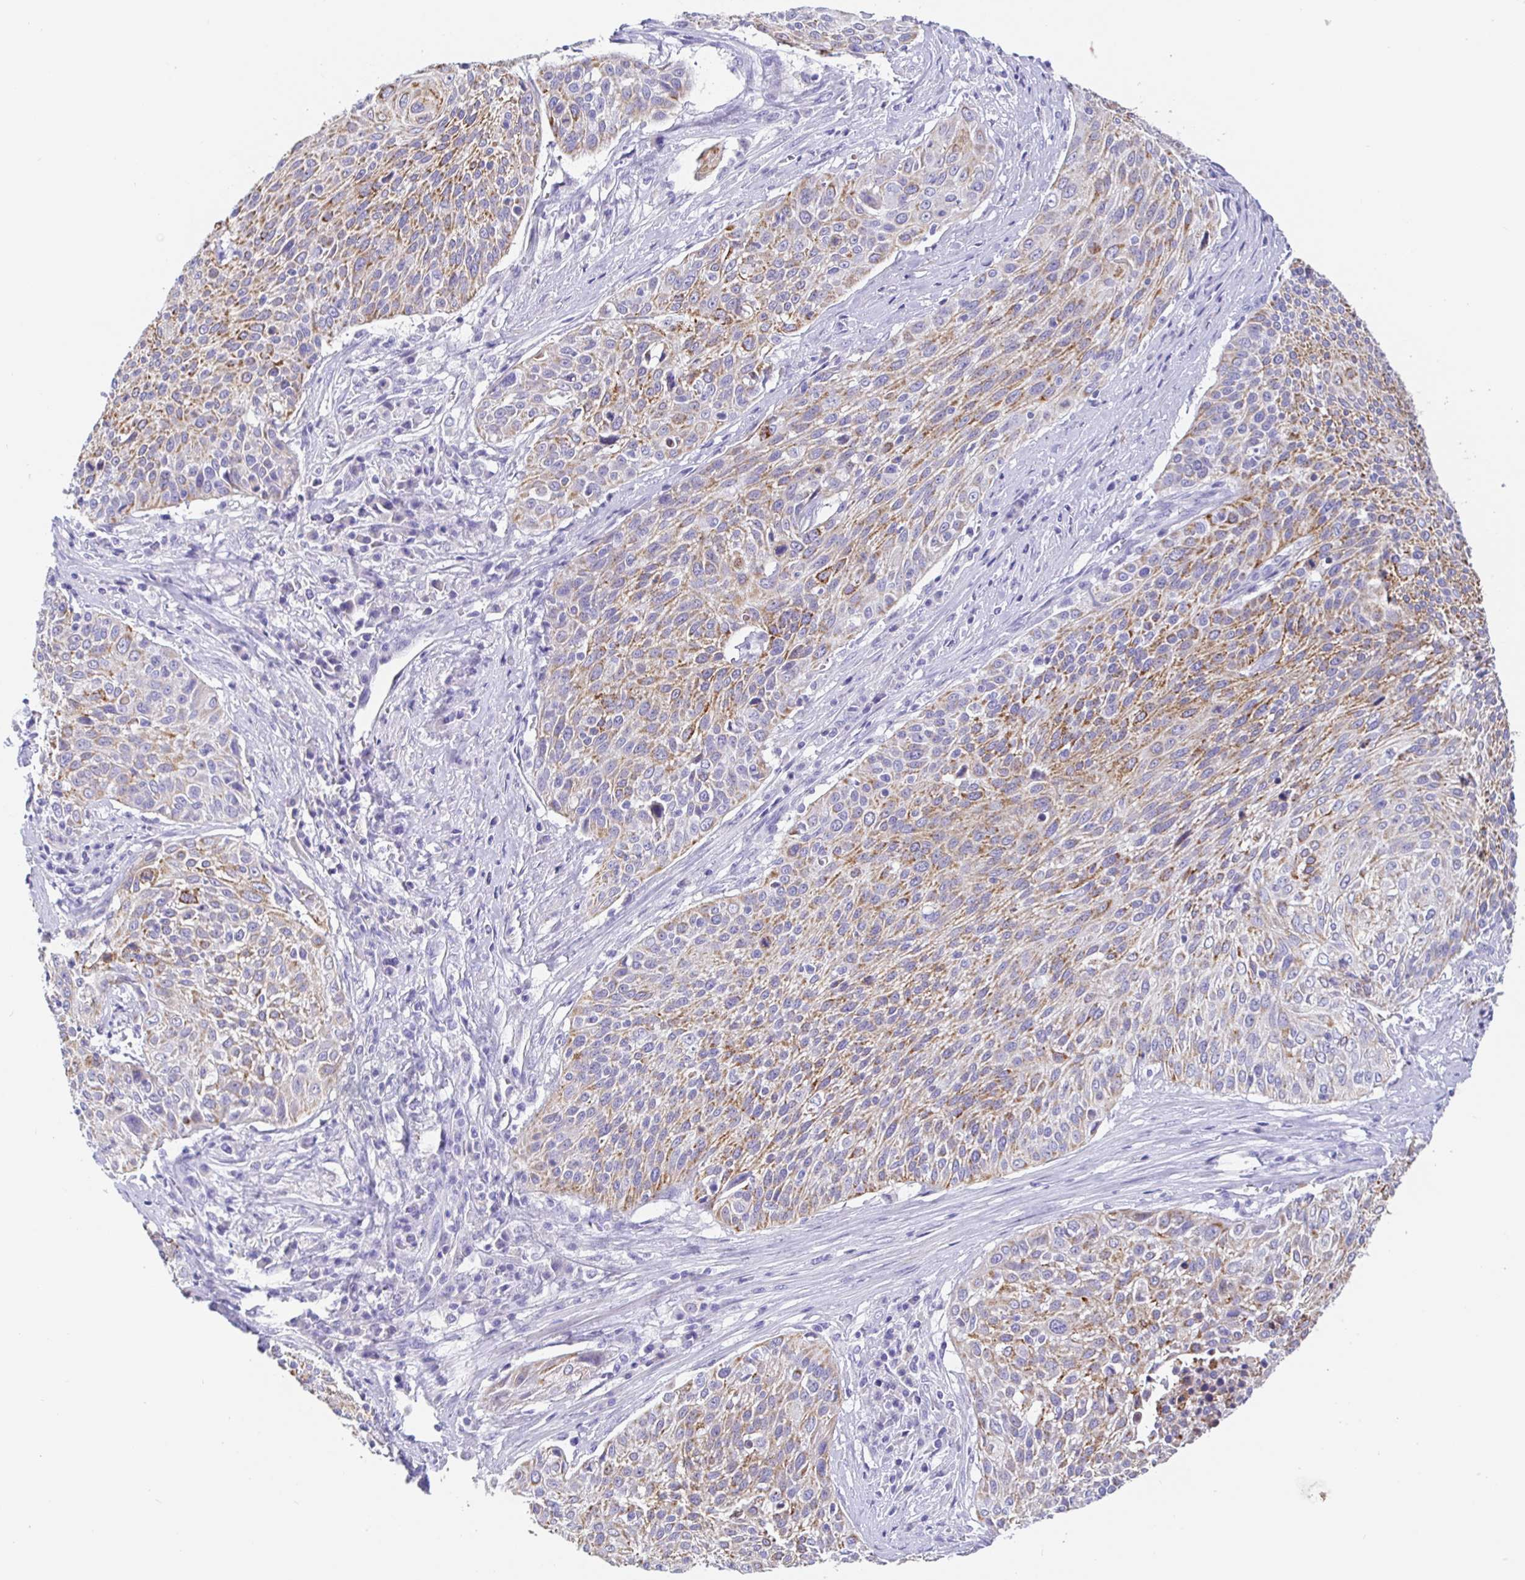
{"staining": {"intensity": "moderate", "quantity": "25%-75%", "location": "cytoplasmic/membranous"}, "tissue": "cervical cancer", "cell_type": "Tumor cells", "image_type": "cancer", "snomed": [{"axis": "morphology", "description": "Squamous cell carcinoma, NOS"}, {"axis": "topography", "description": "Cervix"}], "caption": "Immunohistochemical staining of human squamous cell carcinoma (cervical) exhibits medium levels of moderate cytoplasmic/membranous protein positivity in approximately 25%-75% of tumor cells.", "gene": "MAOA", "patient": {"sex": "female", "age": 31}}